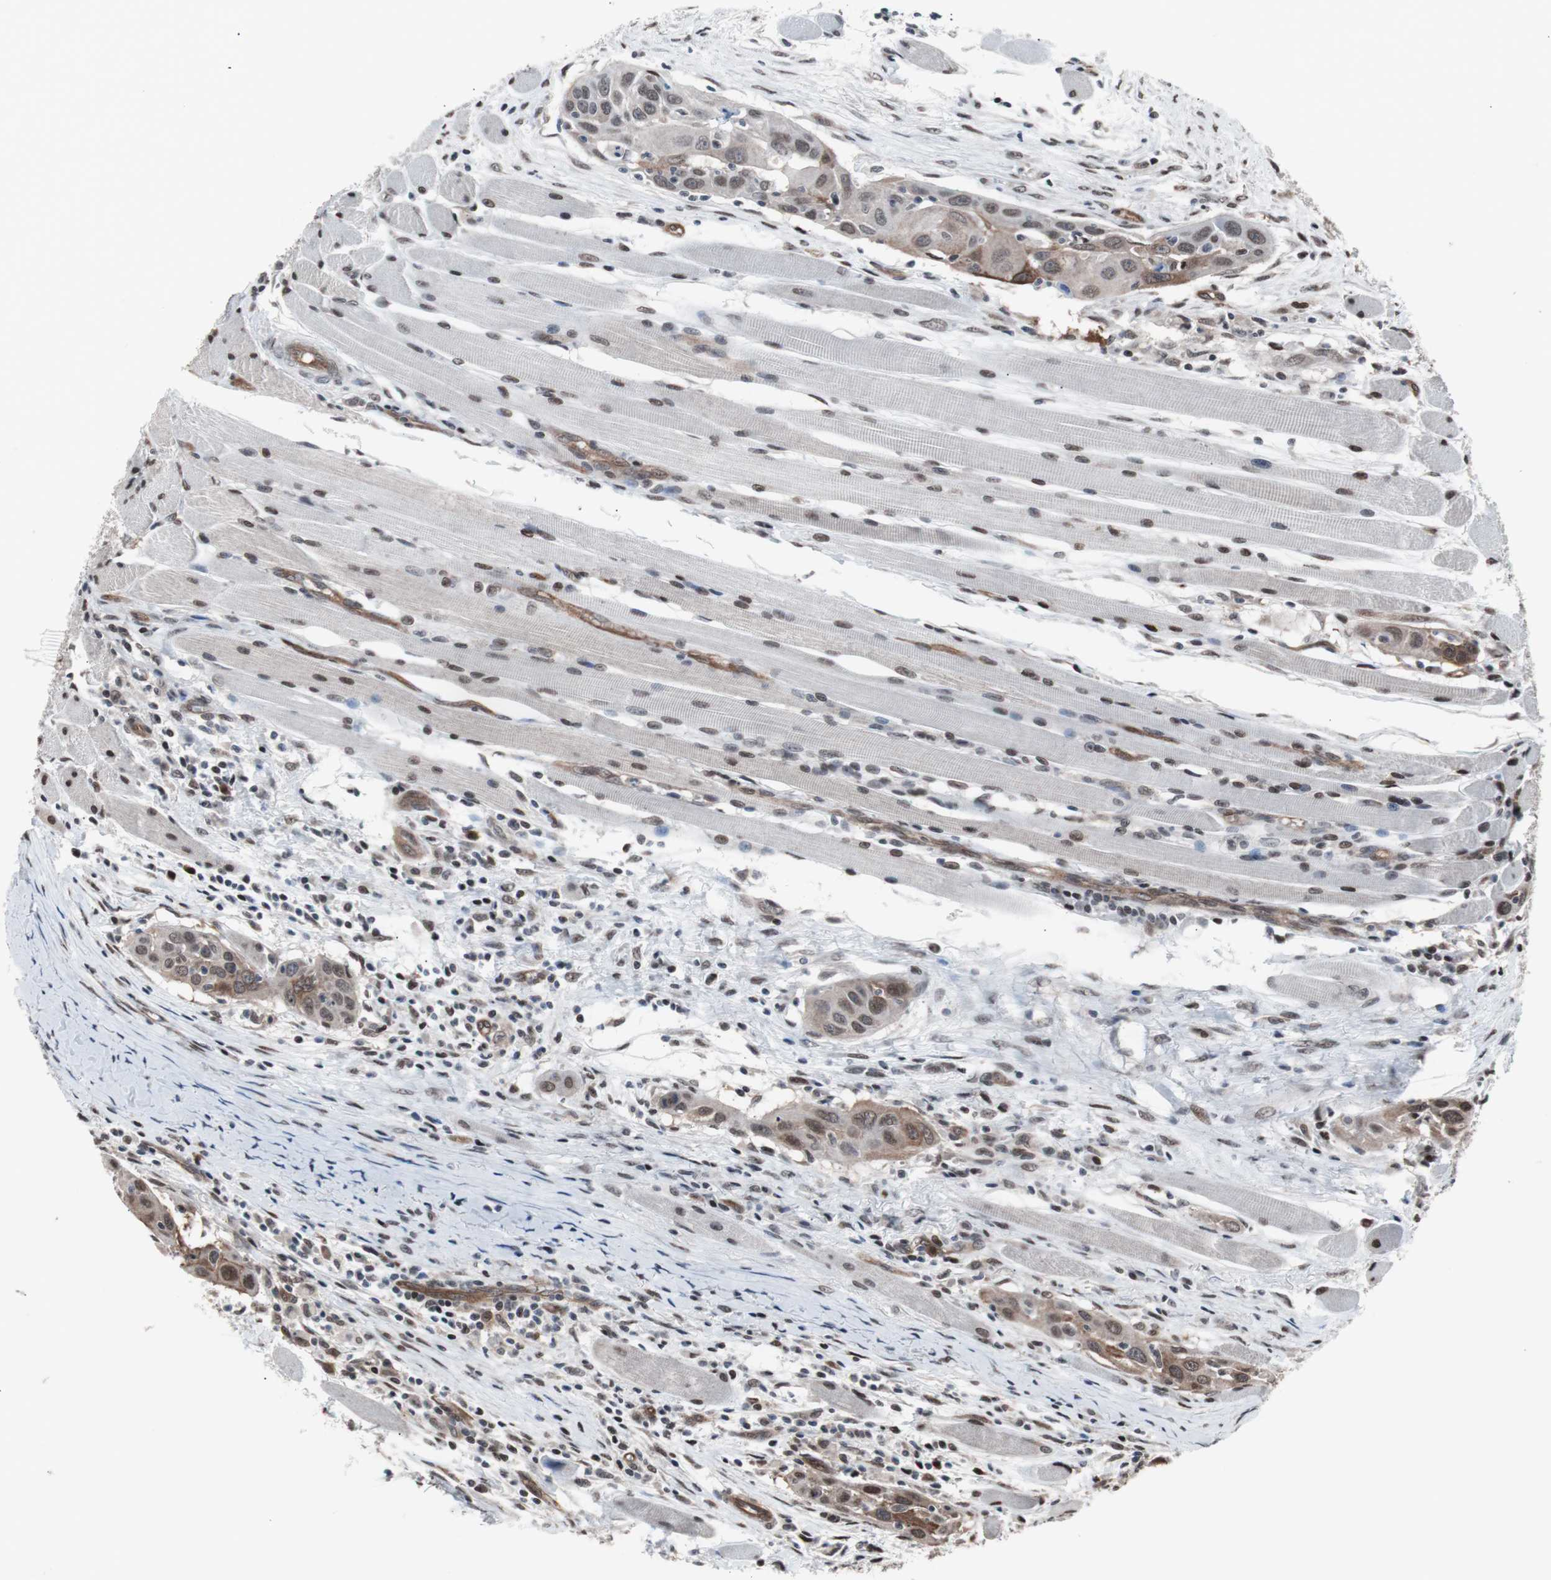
{"staining": {"intensity": "moderate", "quantity": "25%-75%", "location": "cytoplasmic/membranous,nuclear"}, "tissue": "head and neck cancer", "cell_type": "Tumor cells", "image_type": "cancer", "snomed": [{"axis": "morphology", "description": "Squamous cell carcinoma, NOS"}, {"axis": "topography", "description": "Oral tissue"}, {"axis": "topography", "description": "Head-Neck"}], "caption": "Human head and neck cancer stained with a protein marker shows moderate staining in tumor cells.", "gene": "POGZ", "patient": {"sex": "female", "age": 50}}